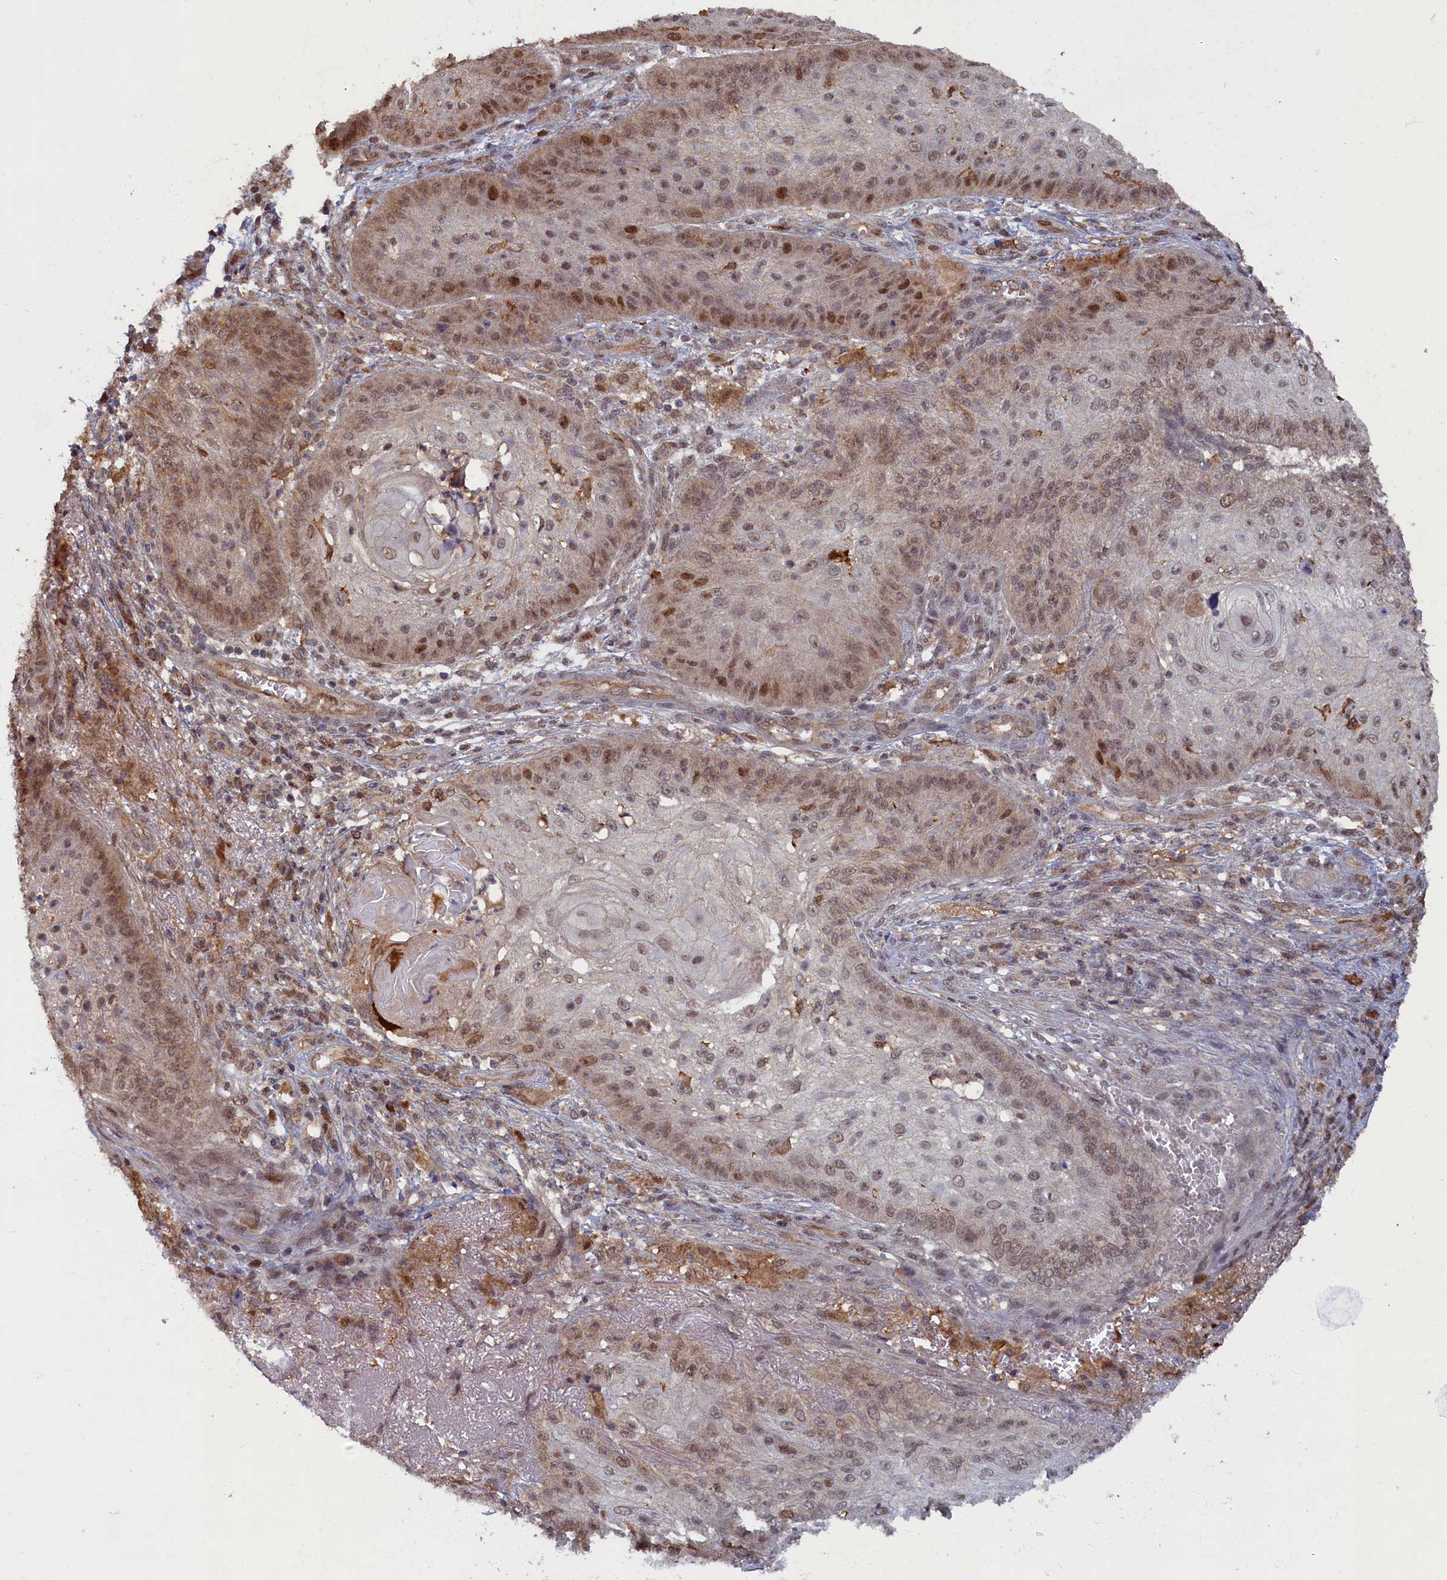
{"staining": {"intensity": "moderate", "quantity": "25%-75%", "location": "nuclear"}, "tissue": "skin cancer", "cell_type": "Tumor cells", "image_type": "cancer", "snomed": [{"axis": "morphology", "description": "Squamous cell carcinoma, NOS"}, {"axis": "topography", "description": "Skin"}], "caption": "DAB (3,3'-diaminobenzidine) immunohistochemical staining of squamous cell carcinoma (skin) displays moderate nuclear protein positivity in approximately 25%-75% of tumor cells. (DAB (3,3'-diaminobenzidine) IHC with brightfield microscopy, high magnification).", "gene": "BRCA1", "patient": {"sex": "male", "age": 70}}